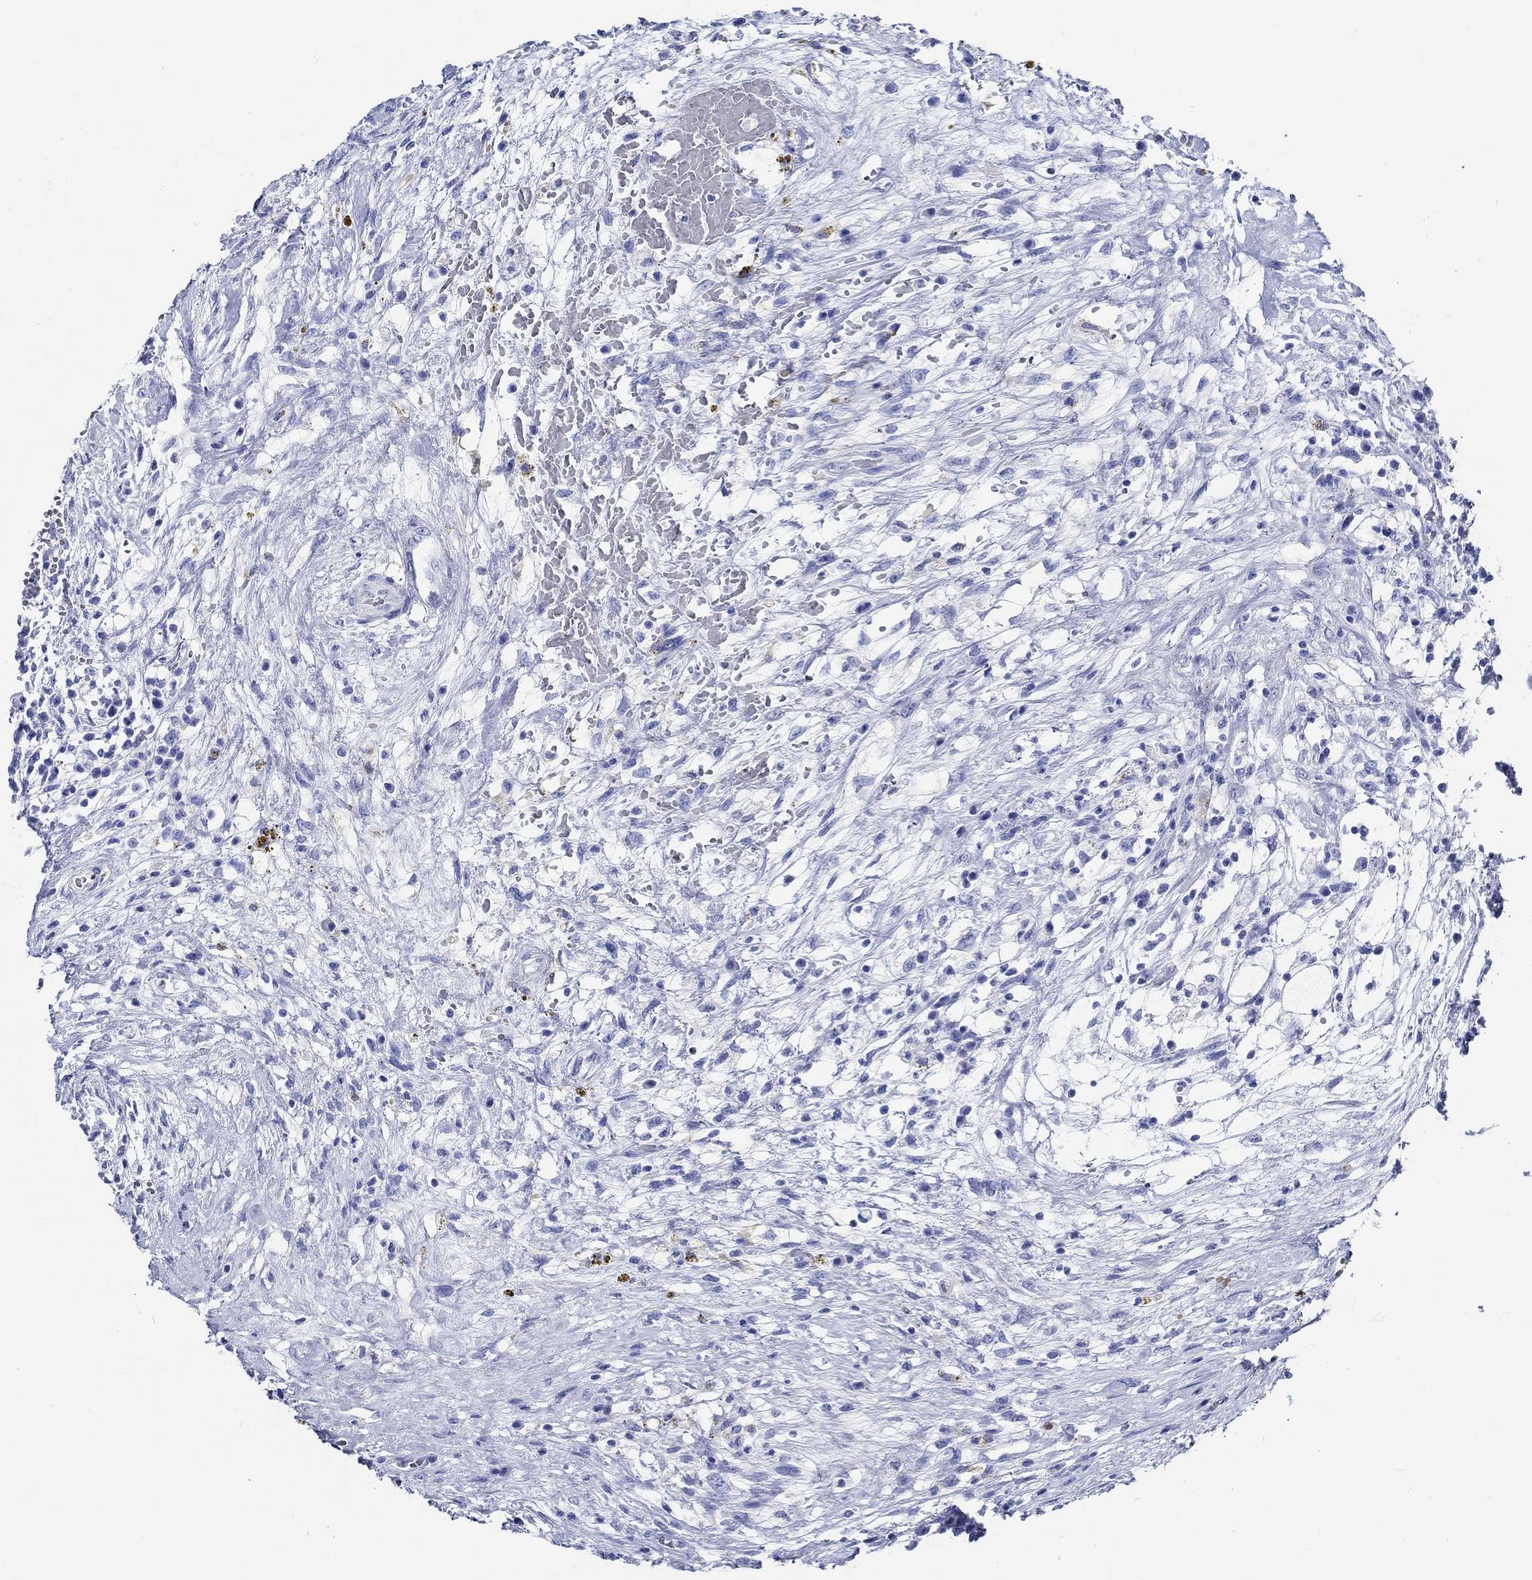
{"staining": {"intensity": "negative", "quantity": "none", "location": "none"}, "tissue": "testis cancer", "cell_type": "Tumor cells", "image_type": "cancer", "snomed": [{"axis": "morphology", "description": "Normal tissue, NOS"}, {"axis": "morphology", "description": "Carcinoma, Embryonal, NOS"}, {"axis": "topography", "description": "Testis"}, {"axis": "topography", "description": "Epididymis"}], "caption": "Immunohistochemistry (IHC) of human embryonal carcinoma (testis) exhibits no expression in tumor cells. (DAB IHC visualized using brightfield microscopy, high magnification).", "gene": "RD3L", "patient": {"sex": "male", "age": 32}}